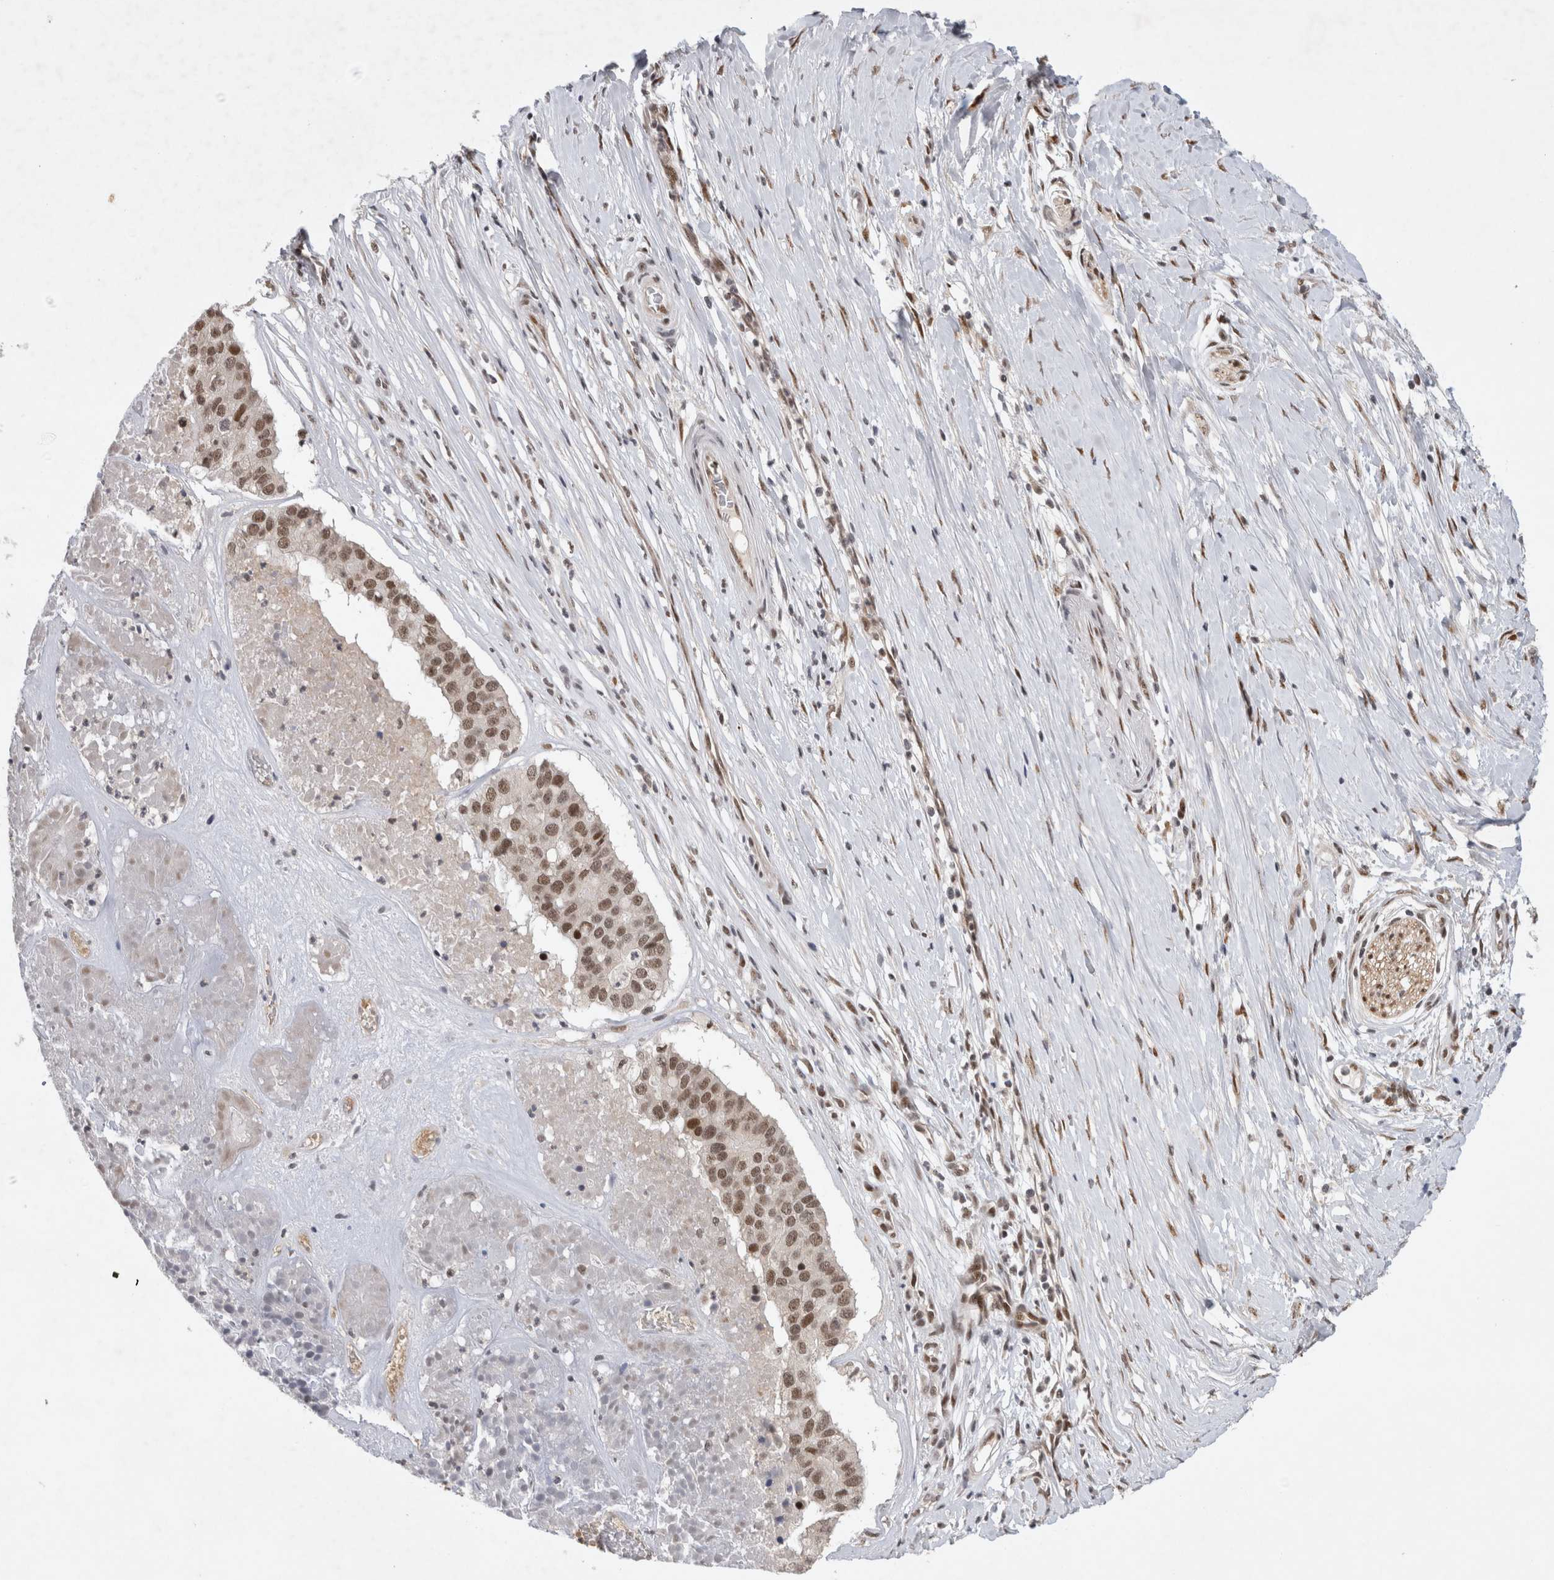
{"staining": {"intensity": "weak", "quantity": ">75%", "location": "nuclear"}, "tissue": "pancreatic cancer", "cell_type": "Tumor cells", "image_type": "cancer", "snomed": [{"axis": "morphology", "description": "Adenocarcinoma, NOS"}, {"axis": "topography", "description": "Pancreas"}], "caption": "There is low levels of weak nuclear staining in tumor cells of adenocarcinoma (pancreatic), as demonstrated by immunohistochemical staining (brown color).", "gene": "HESX1", "patient": {"sex": "male", "age": 50}}